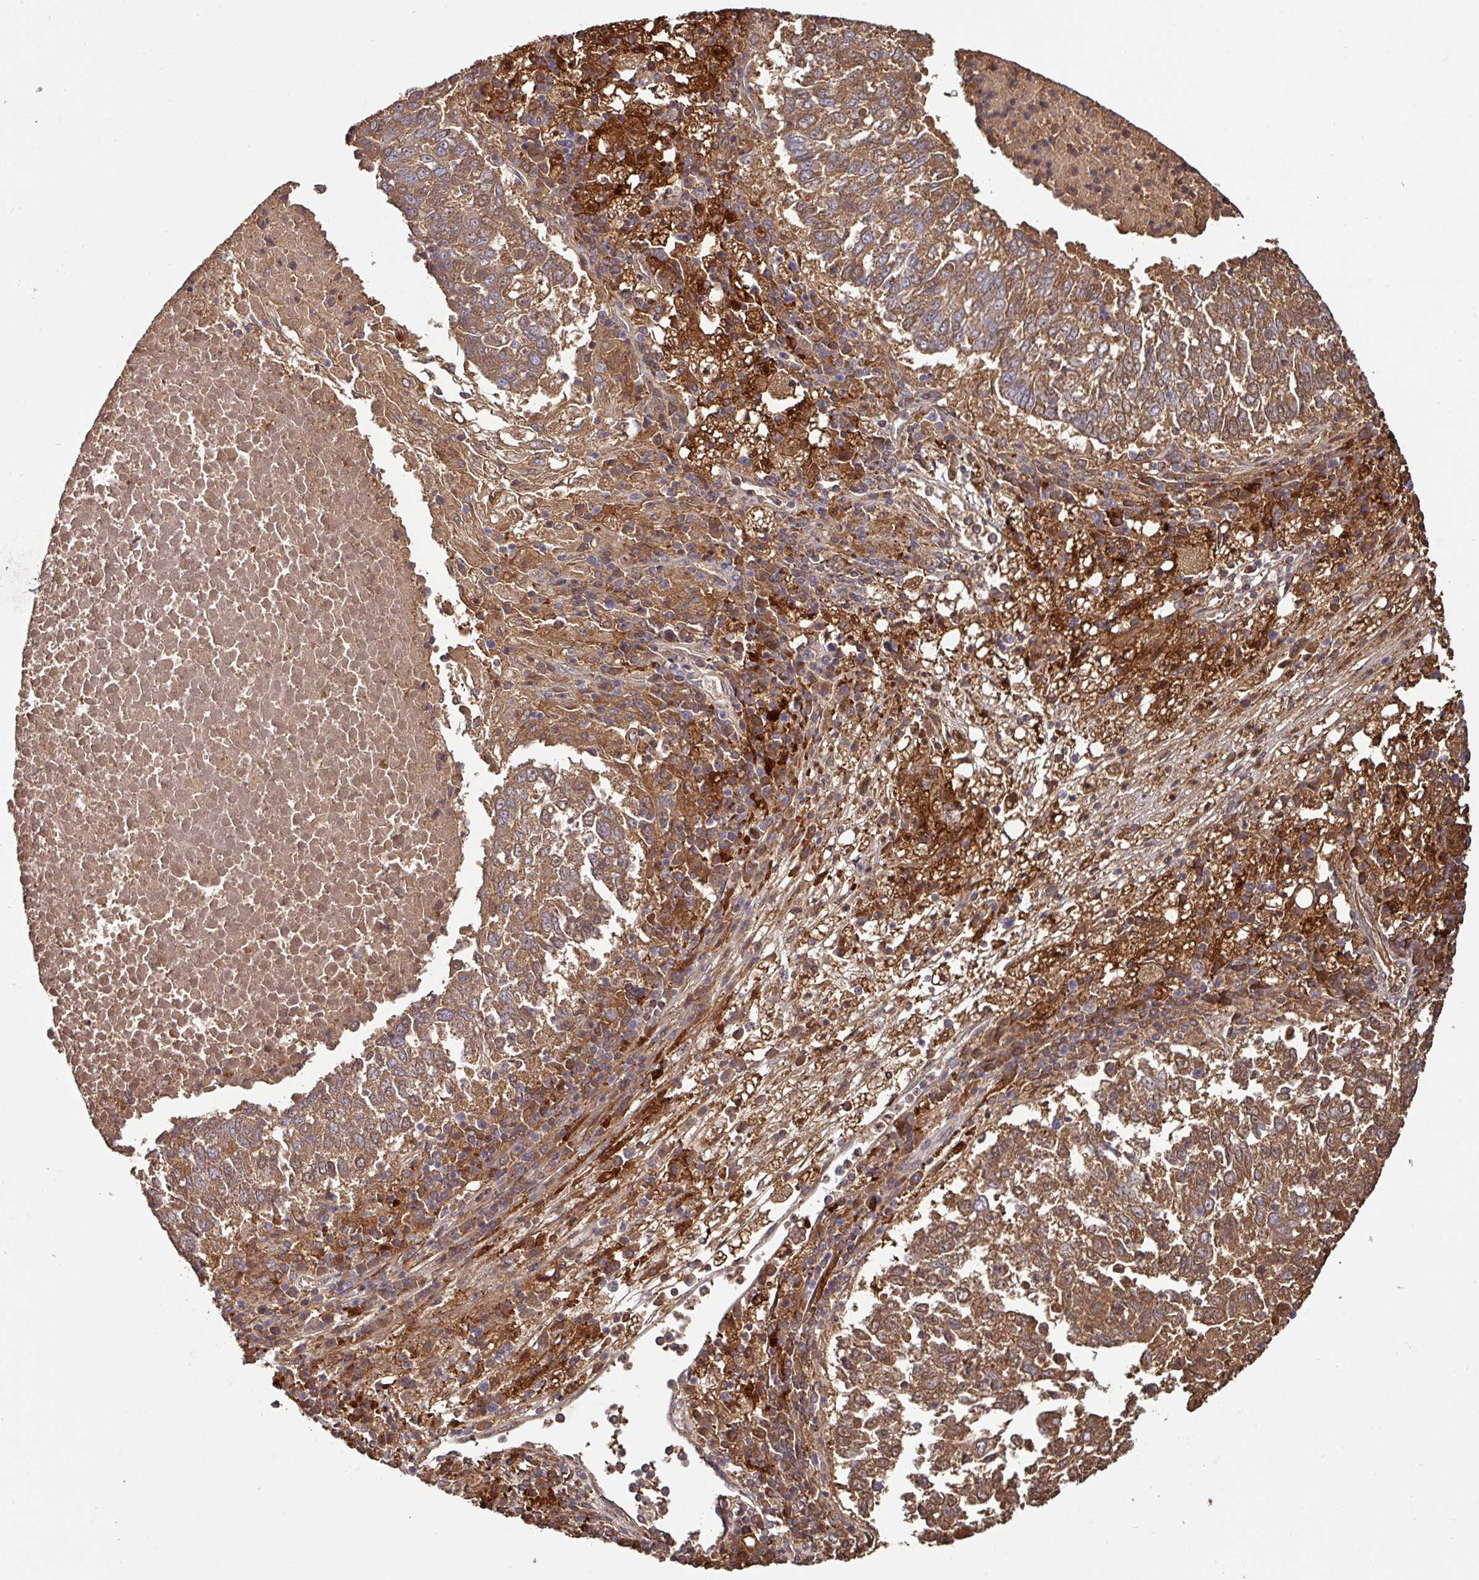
{"staining": {"intensity": "moderate", "quantity": ">75%", "location": "cytoplasmic/membranous"}, "tissue": "lung cancer", "cell_type": "Tumor cells", "image_type": "cancer", "snomed": [{"axis": "morphology", "description": "Squamous cell carcinoma, NOS"}, {"axis": "topography", "description": "Lung"}], "caption": "Human lung cancer stained with a brown dye shows moderate cytoplasmic/membranous positive staining in about >75% of tumor cells.", "gene": "GNPDA1", "patient": {"sex": "male", "age": 73}}